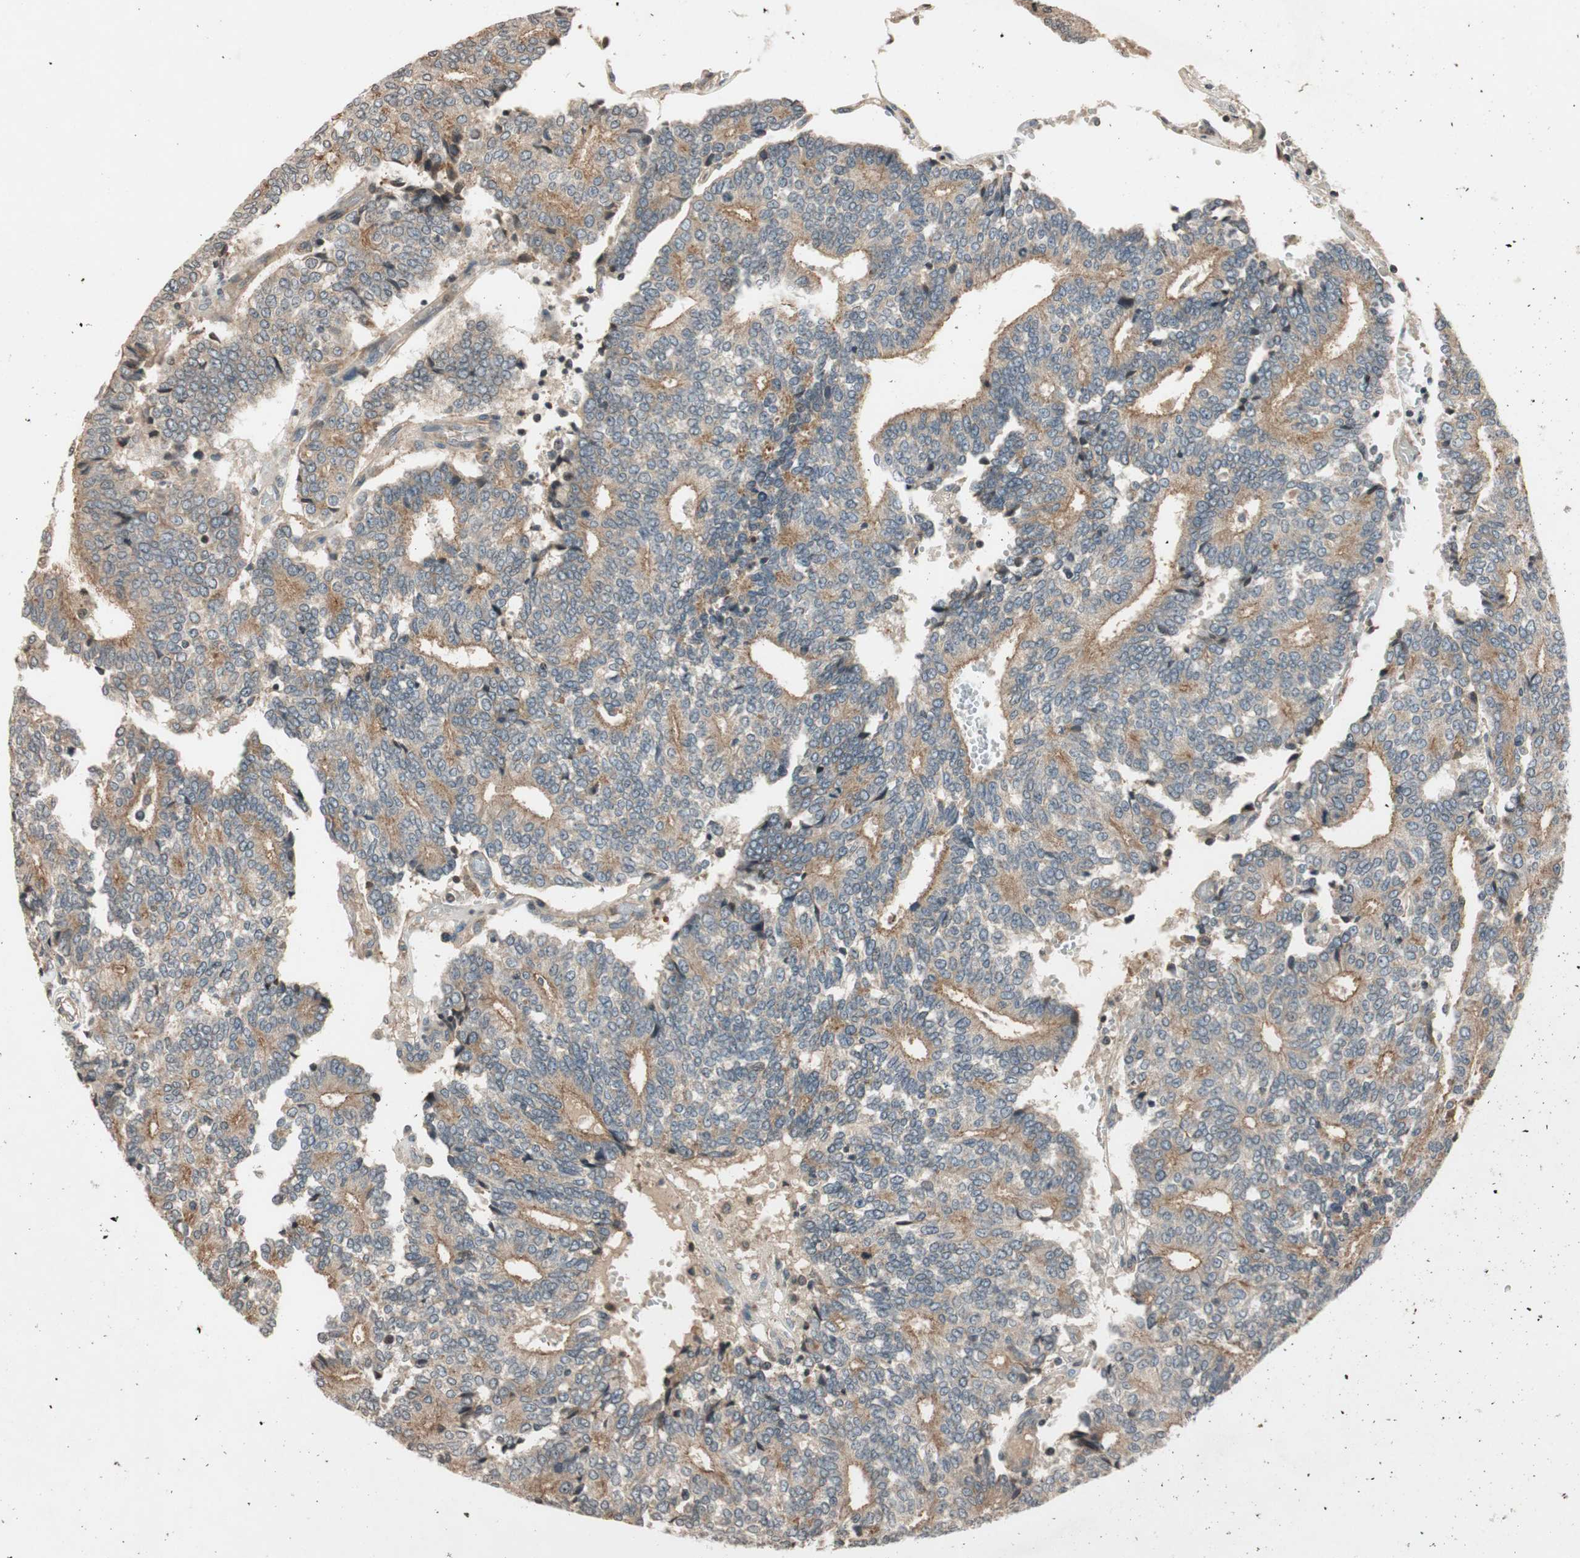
{"staining": {"intensity": "moderate", "quantity": ">75%", "location": "cytoplasmic/membranous"}, "tissue": "prostate cancer", "cell_type": "Tumor cells", "image_type": "cancer", "snomed": [{"axis": "morphology", "description": "Adenocarcinoma, High grade"}, {"axis": "topography", "description": "Prostate"}], "caption": "Tumor cells demonstrate moderate cytoplasmic/membranous expression in approximately >75% of cells in adenocarcinoma (high-grade) (prostate).", "gene": "GCLM", "patient": {"sex": "male", "age": 55}}